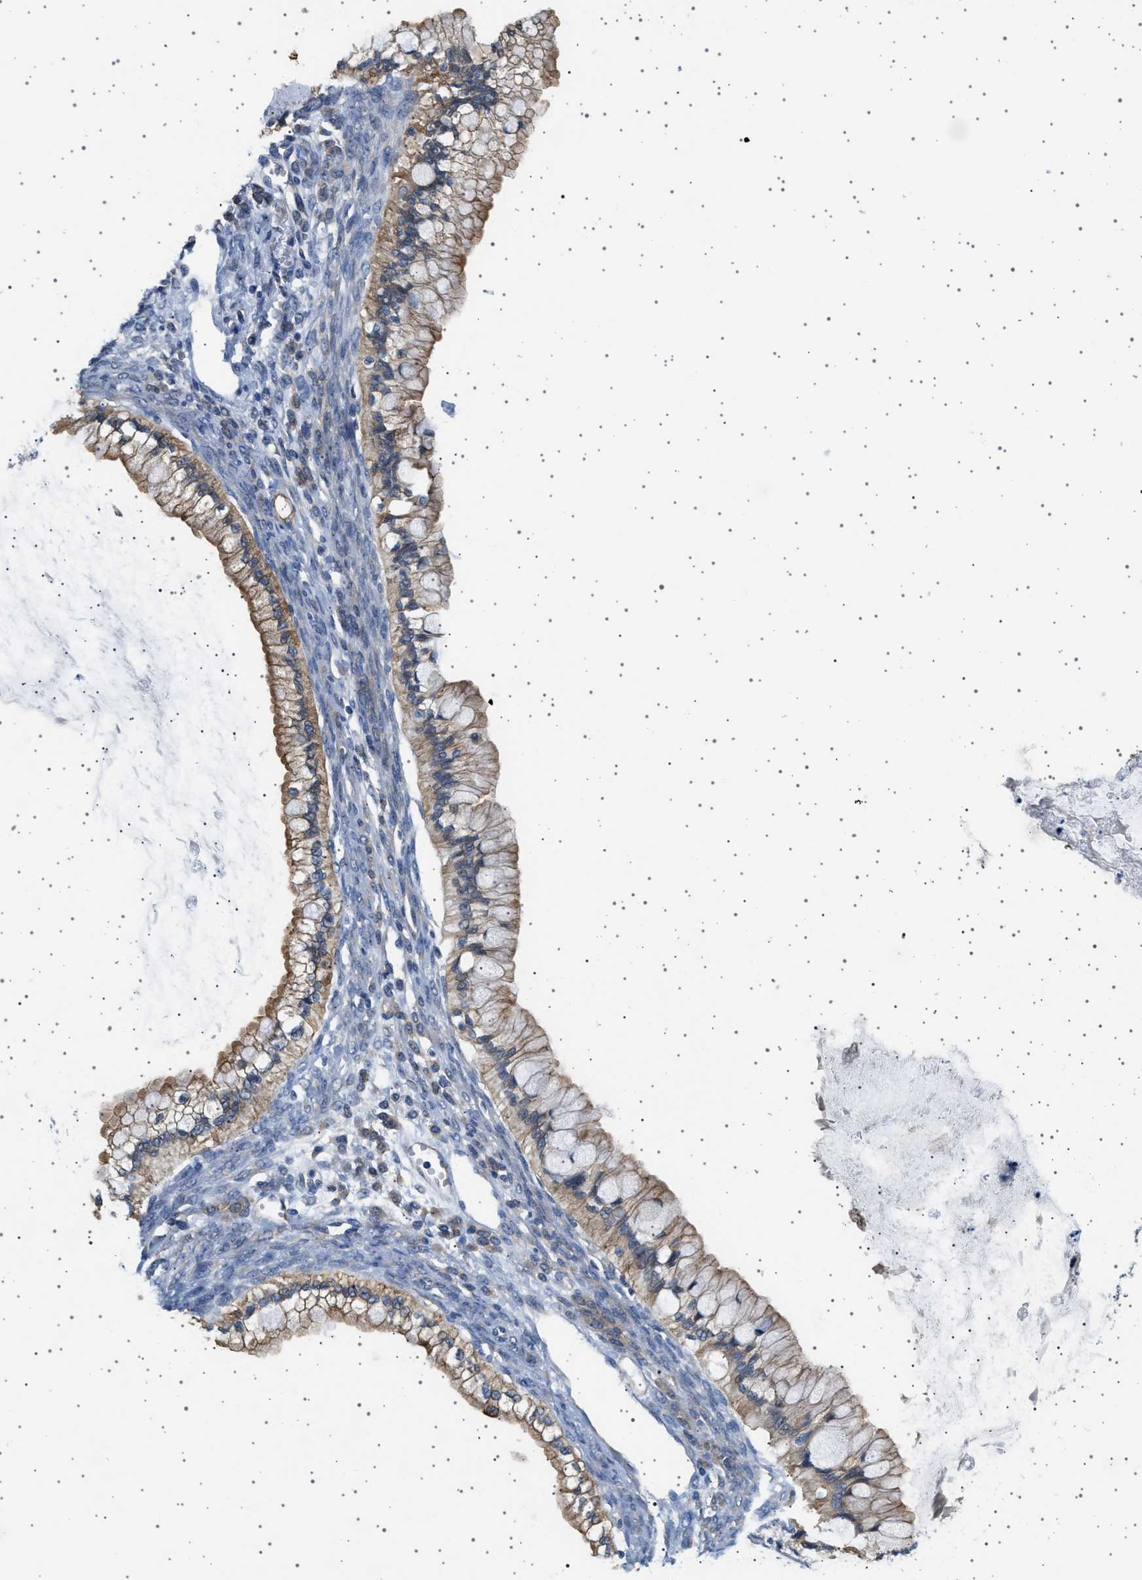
{"staining": {"intensity": "moderate", "quantity": ">75%", "location": "cytoplasmic/membranous"}, "tissue": "ovarian cancer", "cell_type": "Tumor cells", "image_type": "cancer", "snomed": [{"axis": "morphology", "description": "Cystadenocarcinoma, mucinous, NOS"}, {"axis": "topography", "description": "Ovary"}], "caption": "An image of human ovarian mucinous cystadenocarcinoma stained for a protein displays moderate cytoplasmic/membranous brown staining in tumor cells.", "gene": "PLPP6", "patient": {"sex": "female", "age": 57}}